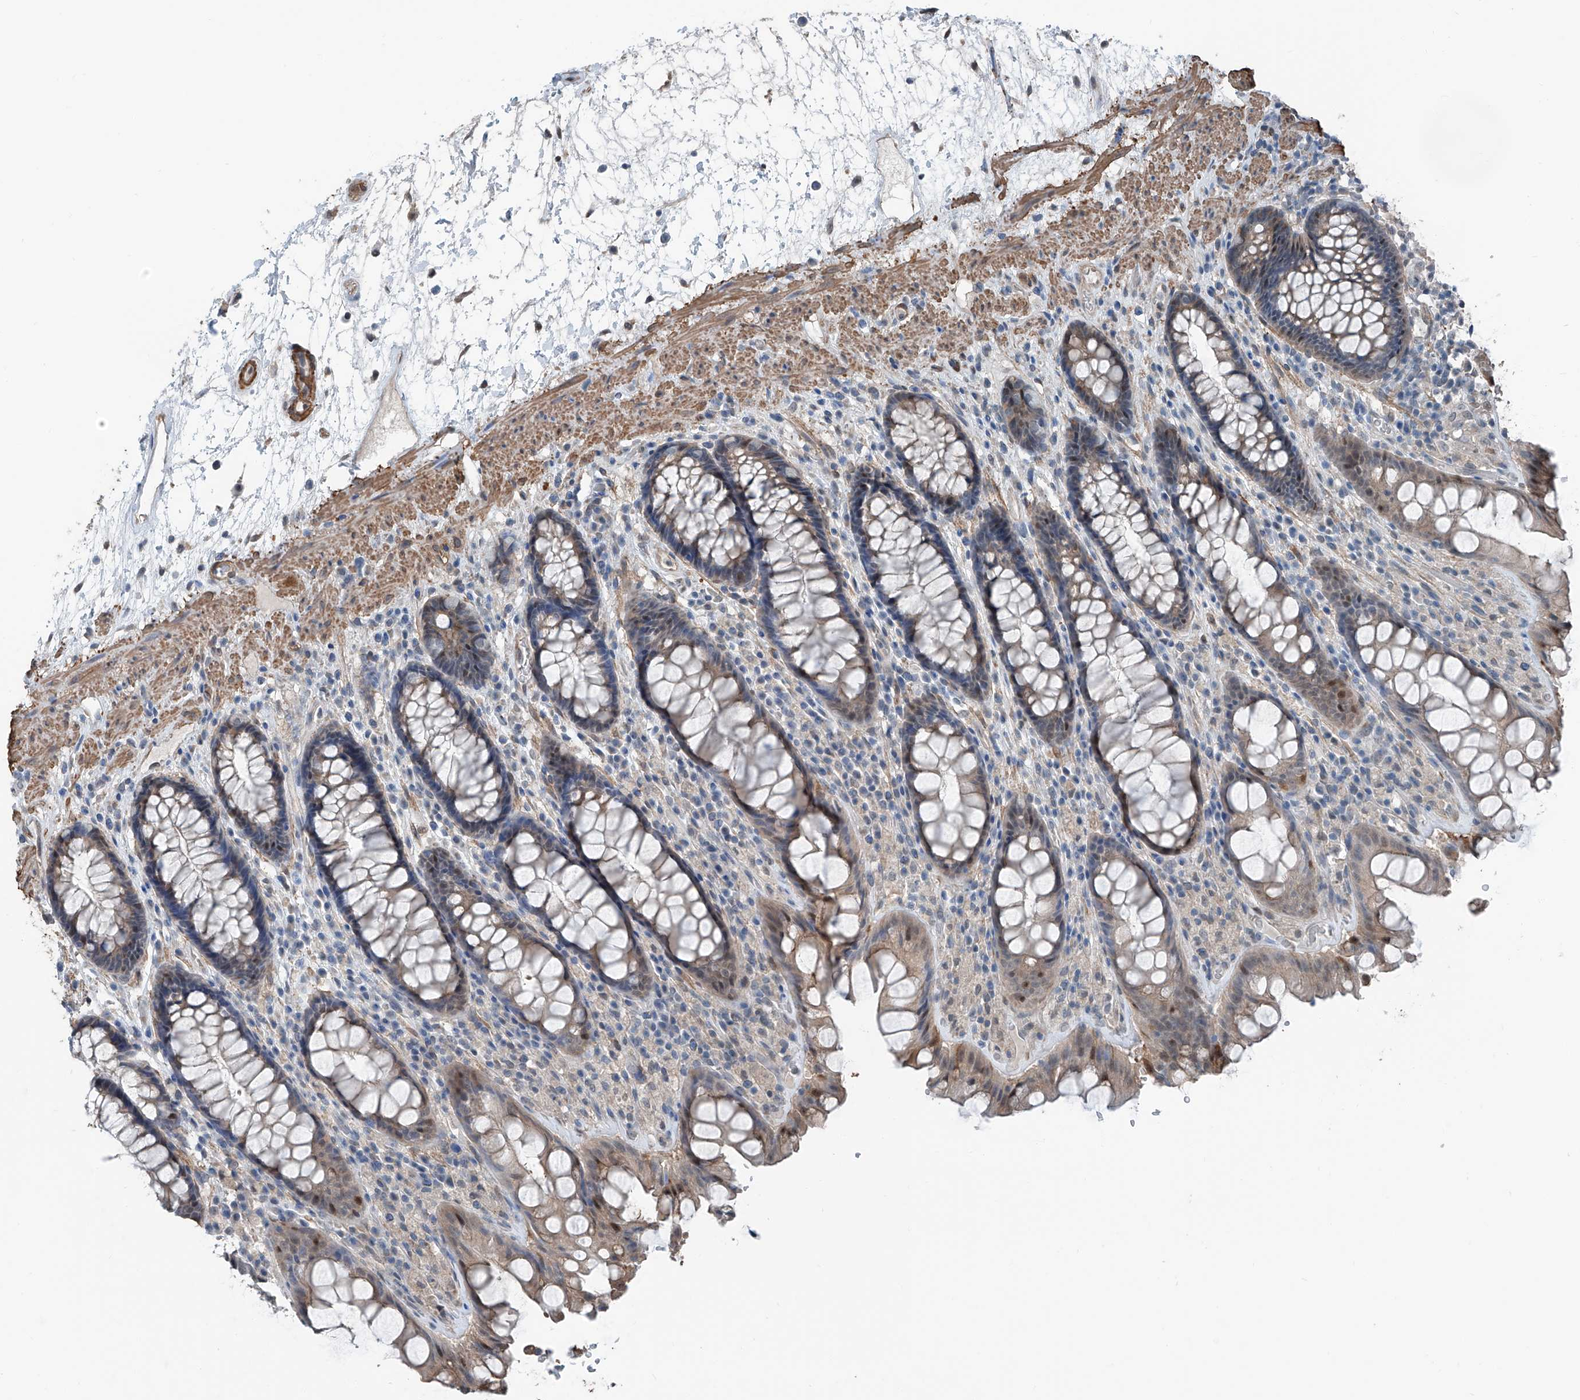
{"staining": {"intensity": "weak", "quantity": ">75%", "location": "cytoplasmic/membranous"}, "tissue": "rectum", "cell_type": "Glandular cells", "image_type": "normal", "snomed": [{"axis": "morphology", "description": "Normal tissue, NOS"}, {"axis": "topography", "description": "Rectum"}], "caption": "Immunohistochemical staining of normal human rectum reveals low levels of weak cytoplasmic/membranous staining in about >75% of glandular cells. (IHC, brightfield microscopy, high magnification).", "gene": "HSPA6", "patient": {"sex": "male", "age": 64}}